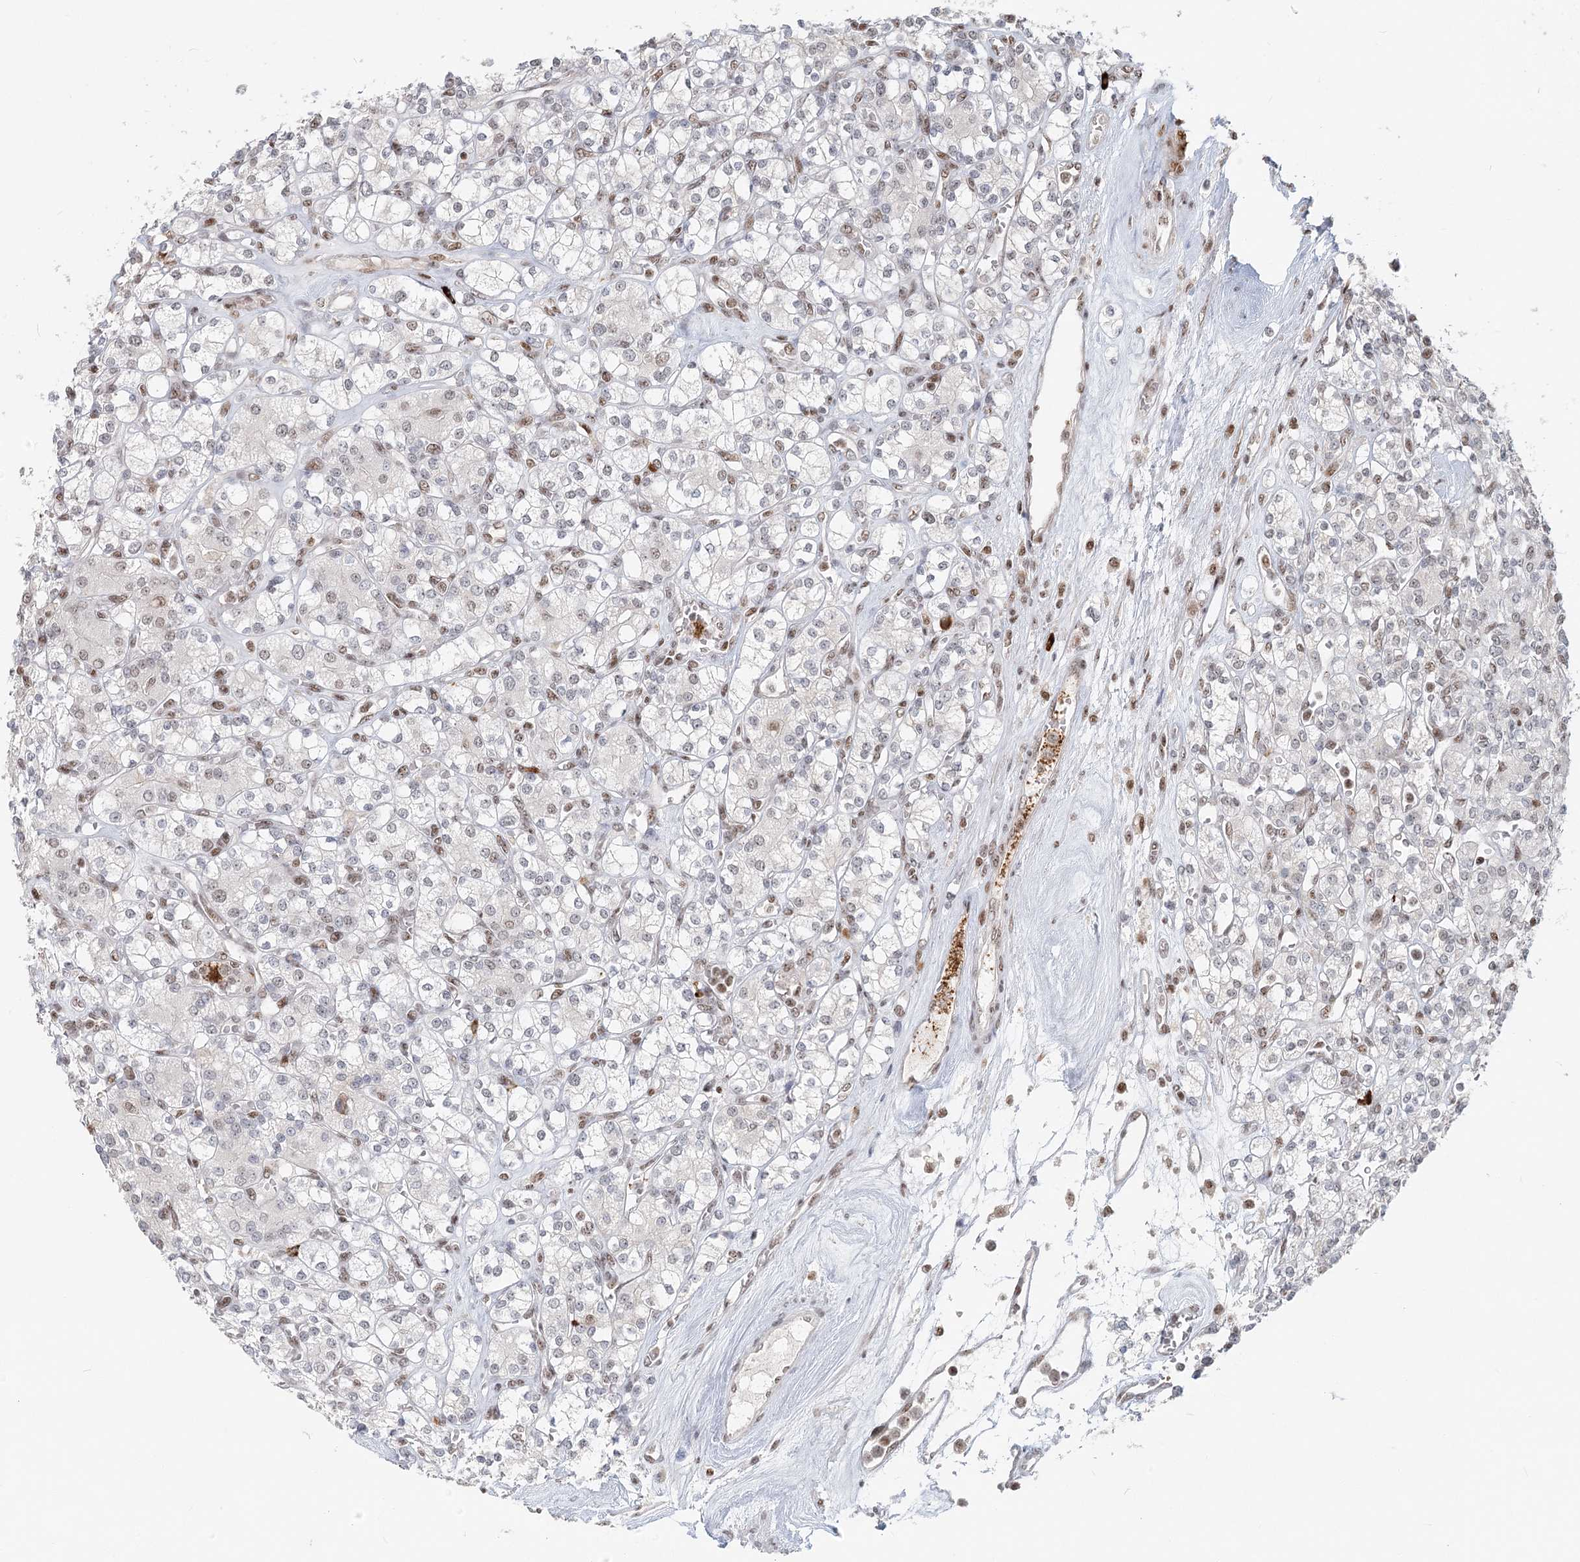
{"staining": {"intensity": "weak", "quantity": "<25%", "location": "nuclear"}, "tissue": "renal cancer", "cell_type": "Tumor cells", "image_type": "cancer", "snomed": [{"axis": "morphology", "description": "Adenocarcinoma, NOS"}, {"axis": "topography", "description": "Kidney"}], "caption": "The immunohistochemistry (IHC) image has no significant positivity in tumor cells of renal cancer tissue. (DAB (3,3'-diaminobenzidine) immunohistochemistry with hematoxylin counter stain).", "gene": "BNIP5", "patient": {"sex": "male", "age": 77}}